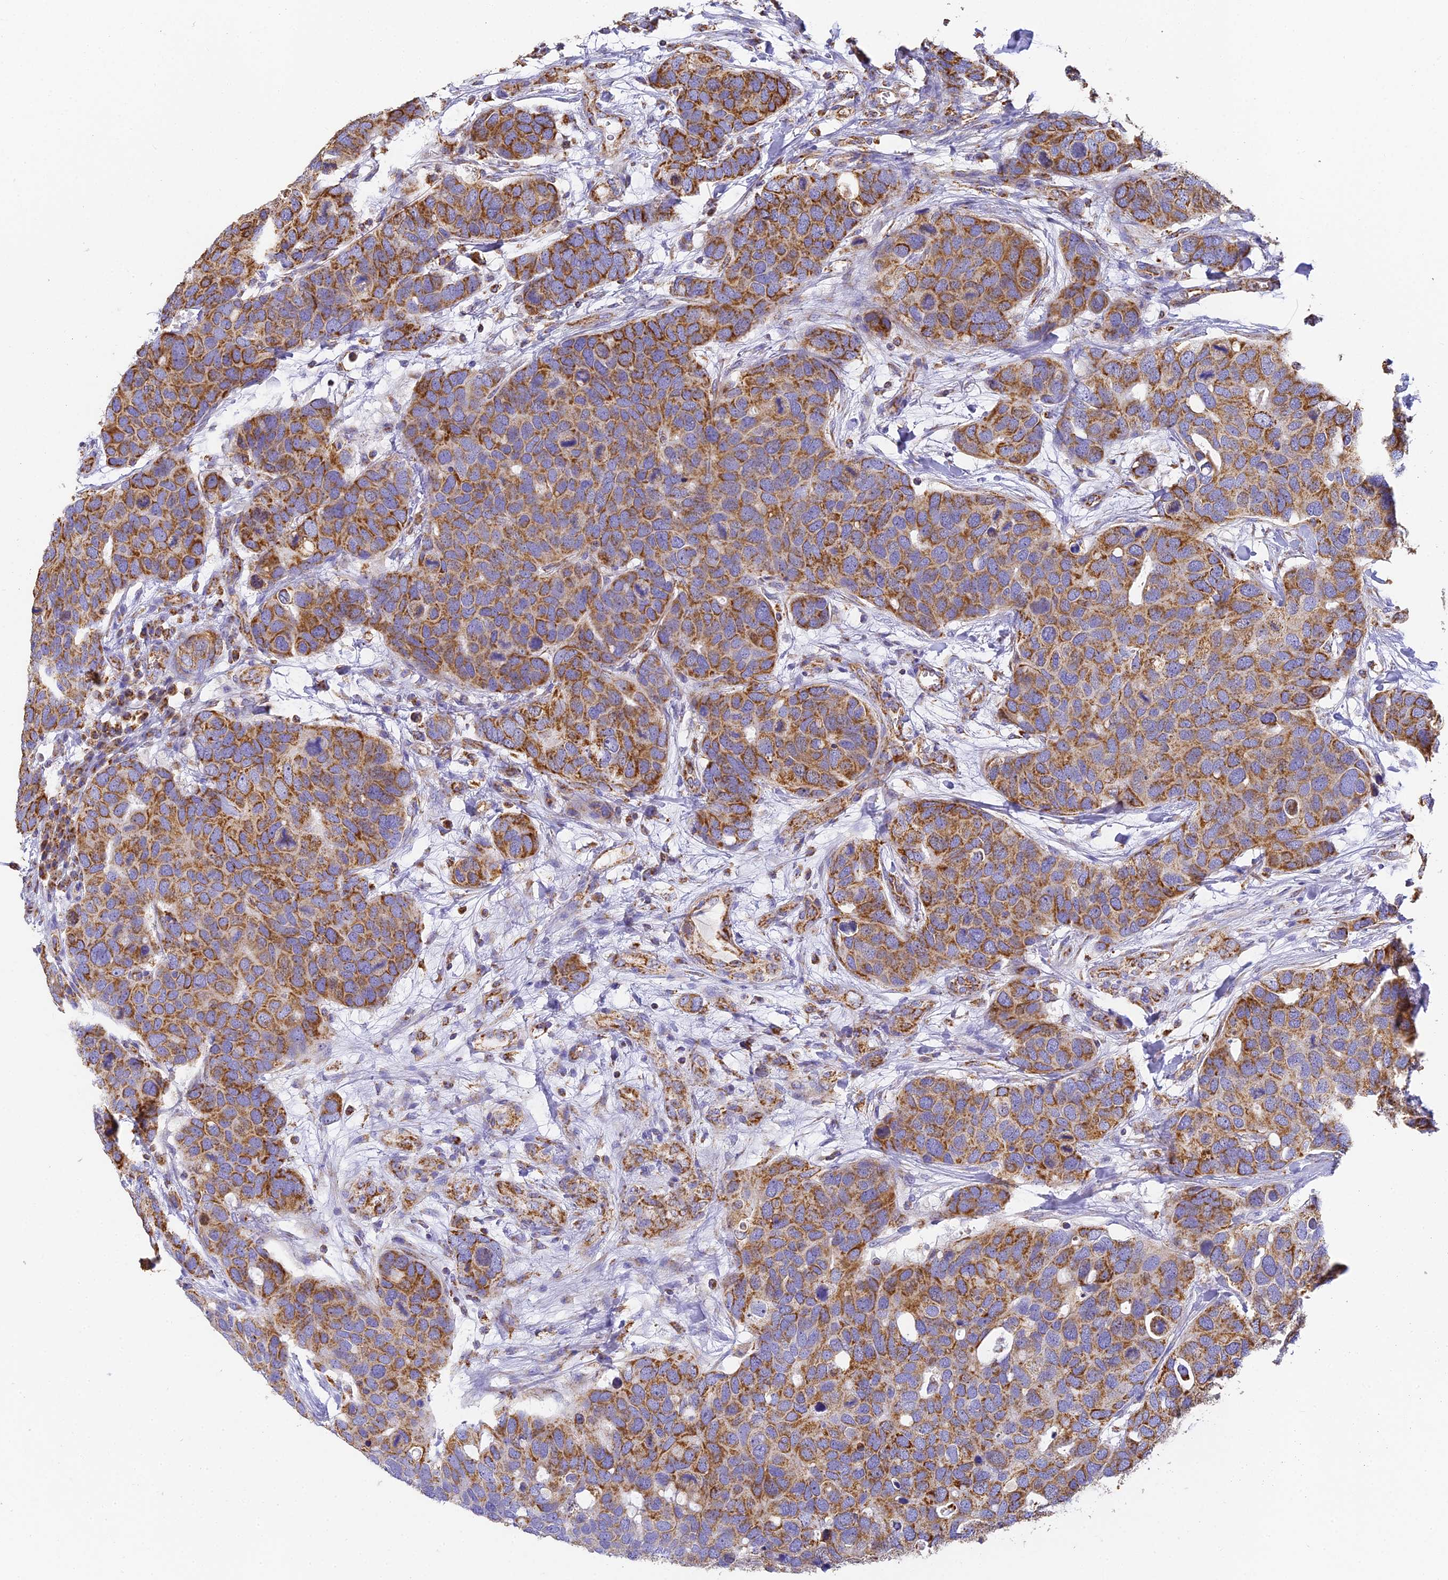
{"staining": {"intensity": "strong", "quantity": "25%-75%", "location": "cytoplasmic/membranous"}, "tissue": "breast cancer", "cell_type": "Tumor cells", "image_type": "cancer", "snomed": [{"axis": "morphology", "description": "Duct carcinoma"}, {"axis": "topography", "description": "Breast"}], "caption": "There is high levels of strong cytoplasmic/membranous expression in tumor cells of invasive ductal carcinoma (breast), as demonstrated by immunohistochemical staining (brown color).", "gene": "COX6C", "patient": {"sex": "female", "age": 83}}